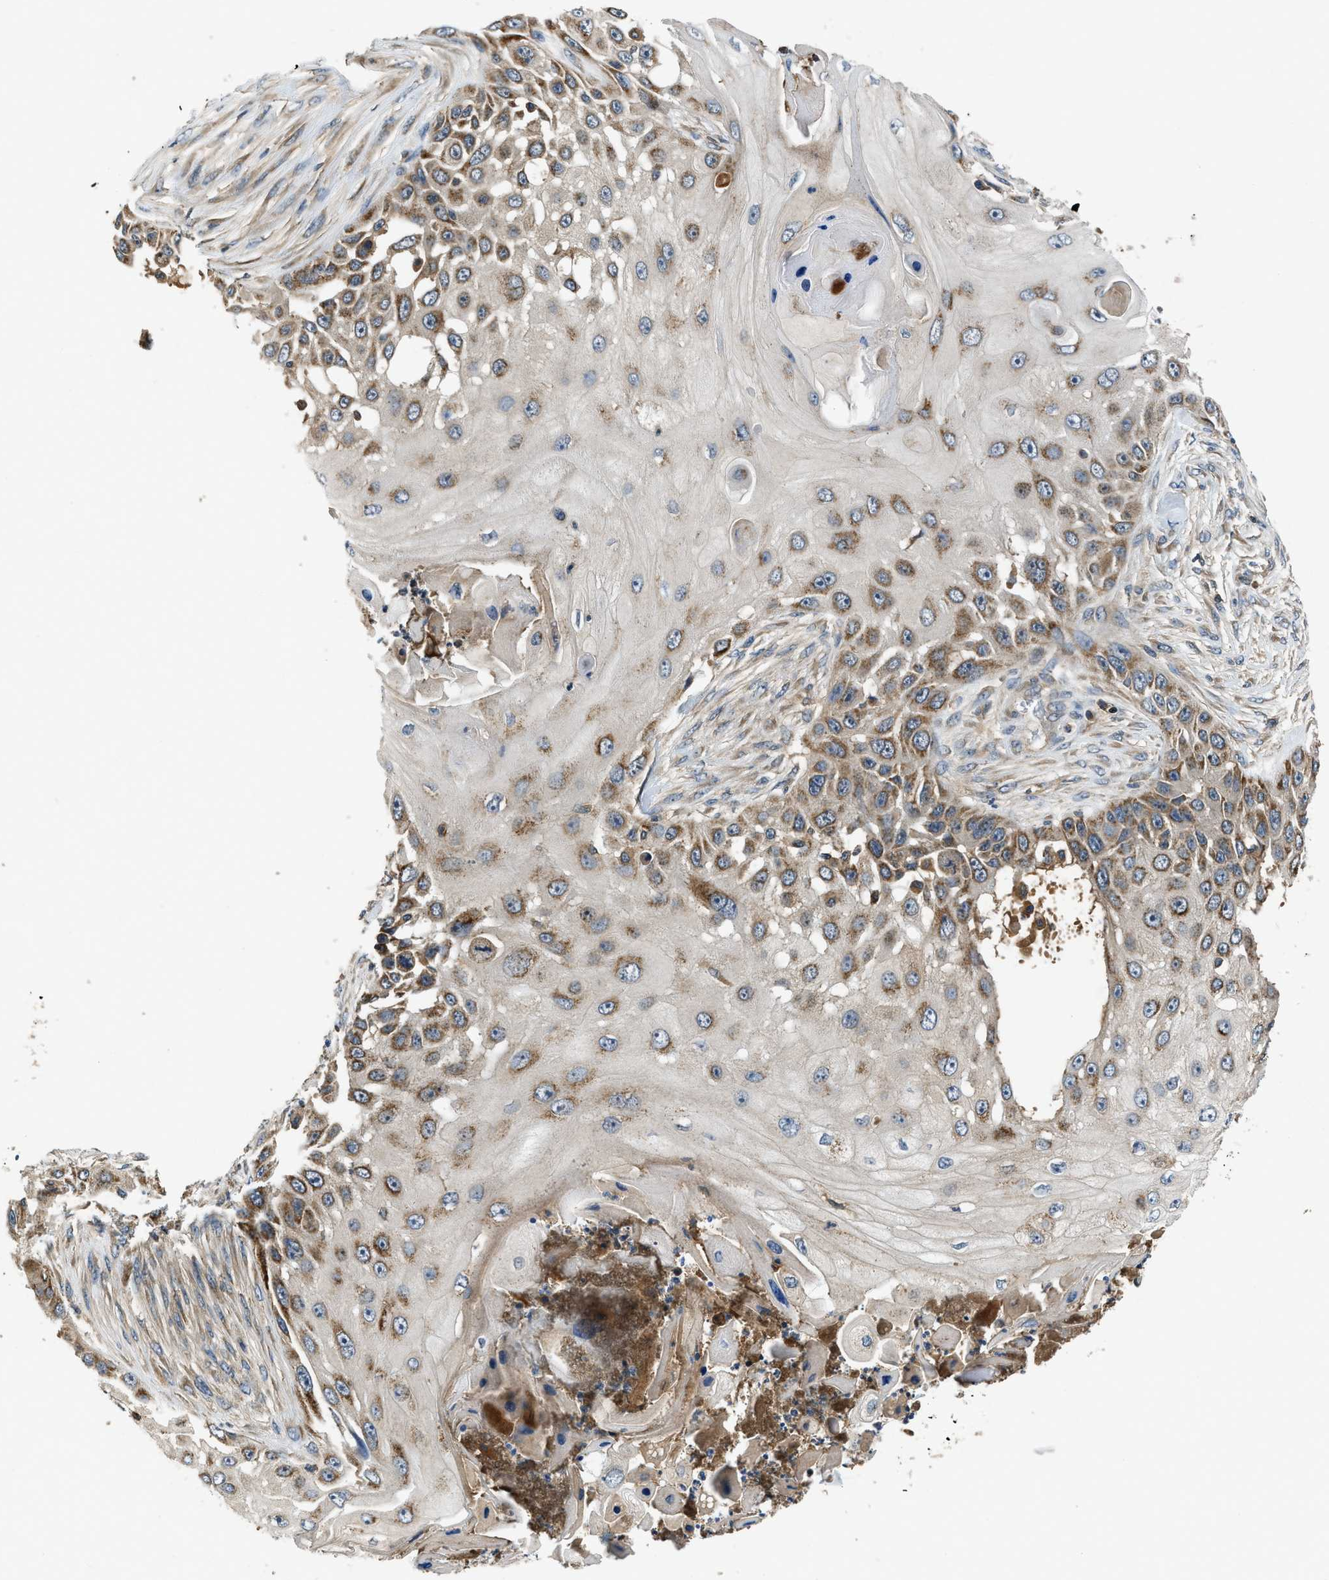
{"staining": {"intensity": "moderate", "quantity": ">75%", "location": "cytoplasmic/membranous"}, "tissue": "skin cancer", "cell_type": "Tumor cells", "image_type": "cancer", "snomed": [{"axis": "morphology", "description": "Squamous cell carcinoma, NOS"}, {"axis": "topography", "description": "Skin"}], "caption": "An IHC histopathology image of neoplastic tissue is shown. Protein staining in brown highlights moderate cytoplasmic/membranous positivity in skin cancer (squamous cell carcinoma) within tumor cells. Nuclei are stained in blue.", "gene": "PAFAH2", "patient": {"sex": "female", "age": 44}}